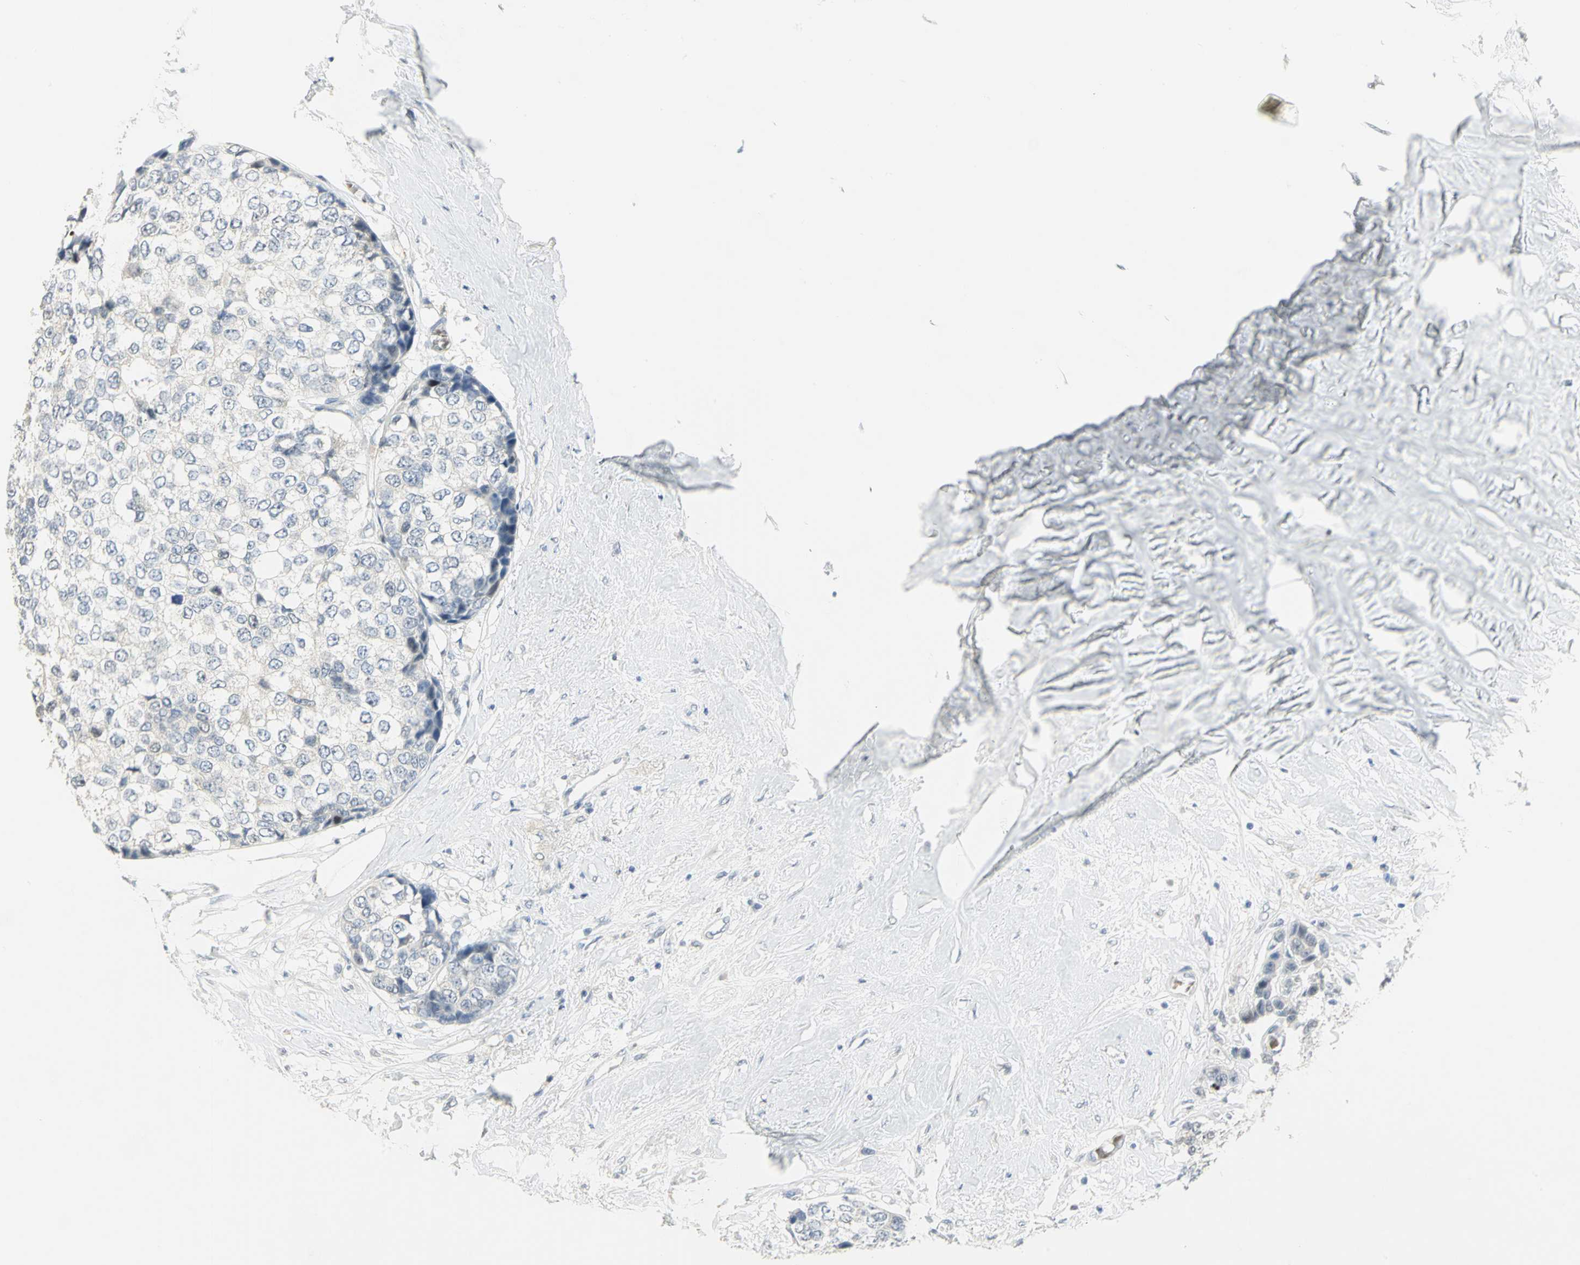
{"staining": {"intensity": "negative", "quantity": "none", "location": "none"}, "tissue": "breast cancer", "cell_type": "Tumor cells", "image_type": "cancer", "snomed": [{"axis": "morphology", "description": "Duct carcinoma"}, {"axis": "topography", "description": "Breast"}], "caption": "This is an immunohistochemistry micrograph of breast infiltrating ductal carcinoma. There is no staining in tumor cells.", "gene": "BCL6", "patient": {"sex": "female", "age": 51}}